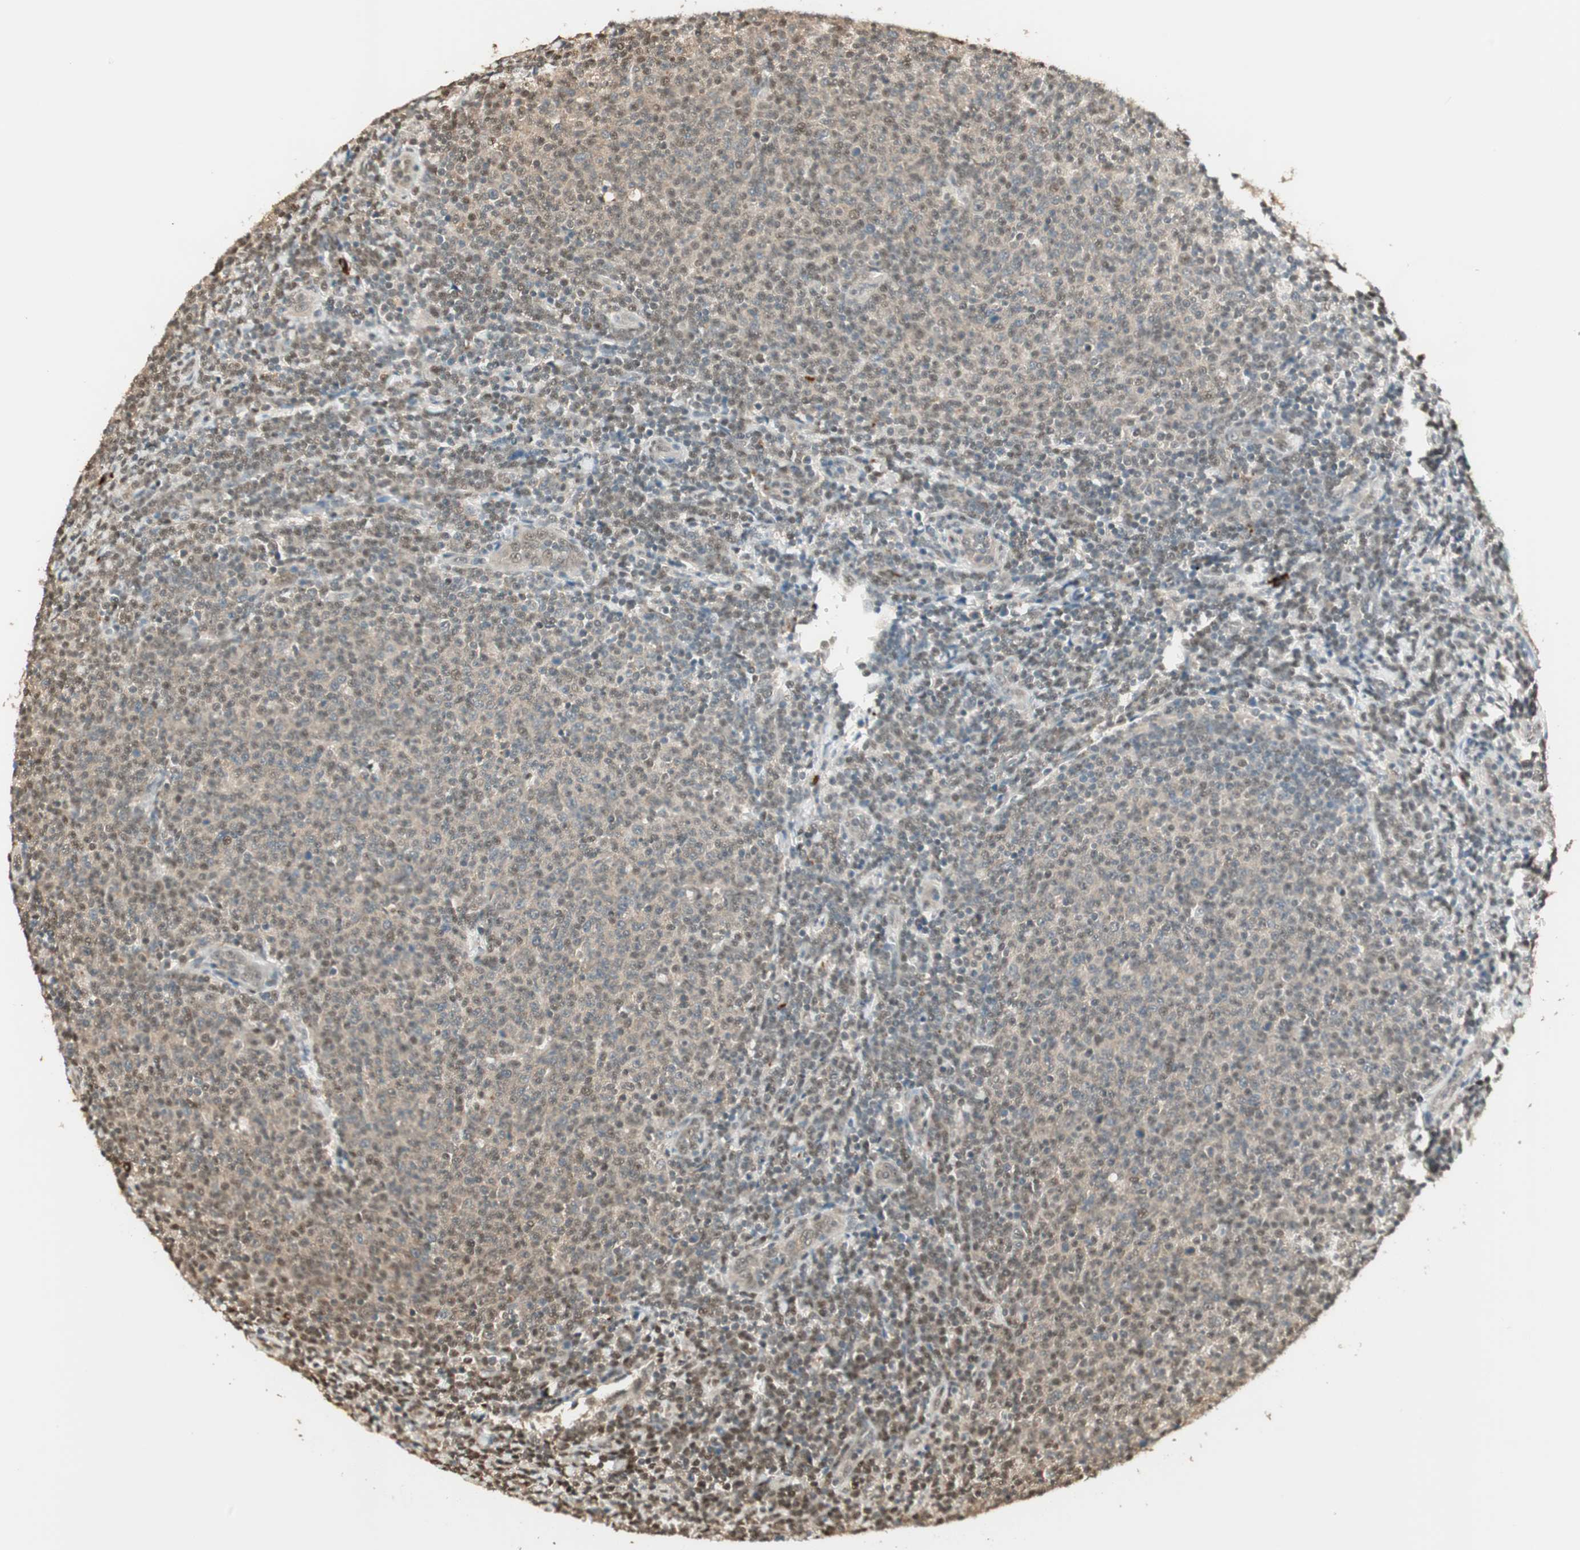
{"staining": {"intensity": "moderate", "quantity": ">75%", "location": "cytoplasmic/membranous,nuclear"}, "tissue": "lymphoma", "cell_type": "Tumor cells", "image_type": "cancer", "snomed": [{"axis": "morphology", "description": "Malignant lymphoma, non-Hodgkin's type, Low grade"}, {"axis": "topography", "description": "Lymph node"}], "caption": "Immunohistochemical staining of human malignant lymphoma, non-Hodgkin's type (low-grade) reveals medium levels of moderate cytoplasmic/membranous and nuclear protein staining in approximately >75% of tumor cells.", "gene": "ZNF443", "patient": {"sex": "male", "age": 66}}